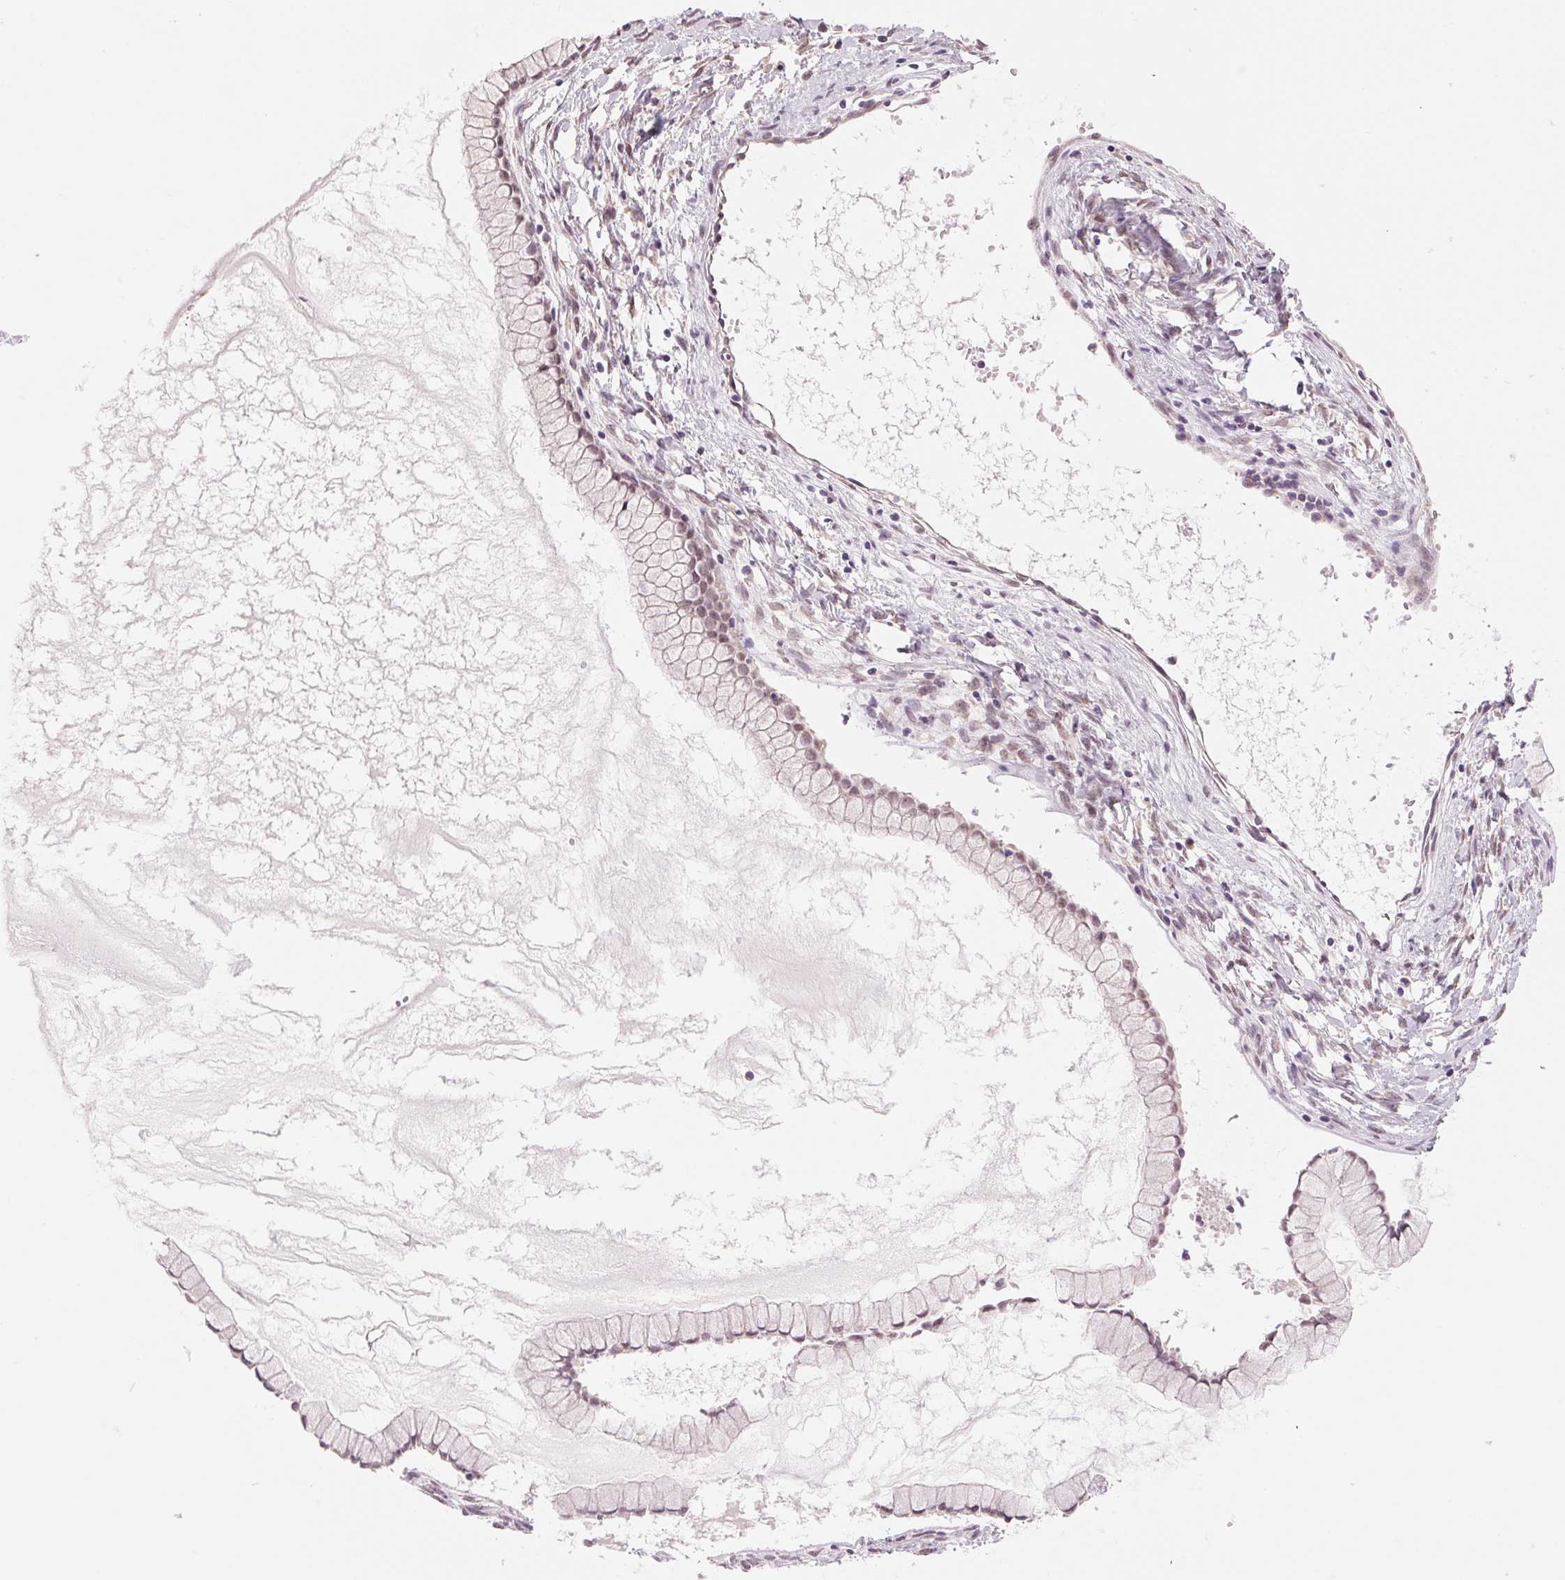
{"staining": {"intensity": "weak", "quantity": "<25%", "location": "nuclear"}, "tissue": "ovarian cancer", "cell_type": "Tumor cells", "image_type": "cancer", "snomed": [{"axis": "morphology", "description": "Cystadenocarcinoma, mucinous, NOS"}, {"axis": "topography", "description": "Ovary"}], "caption": "IHC histopathology image of mucinous cystadenocarcinoma (ovarian) stained for a protein (brown), which shows no expression in tumor cells. (DAB (3,3'-diaminobenzidine) IHC, high magnification).", "gene": "ERI3", "patient": {"sex": "female", "age": 41}}